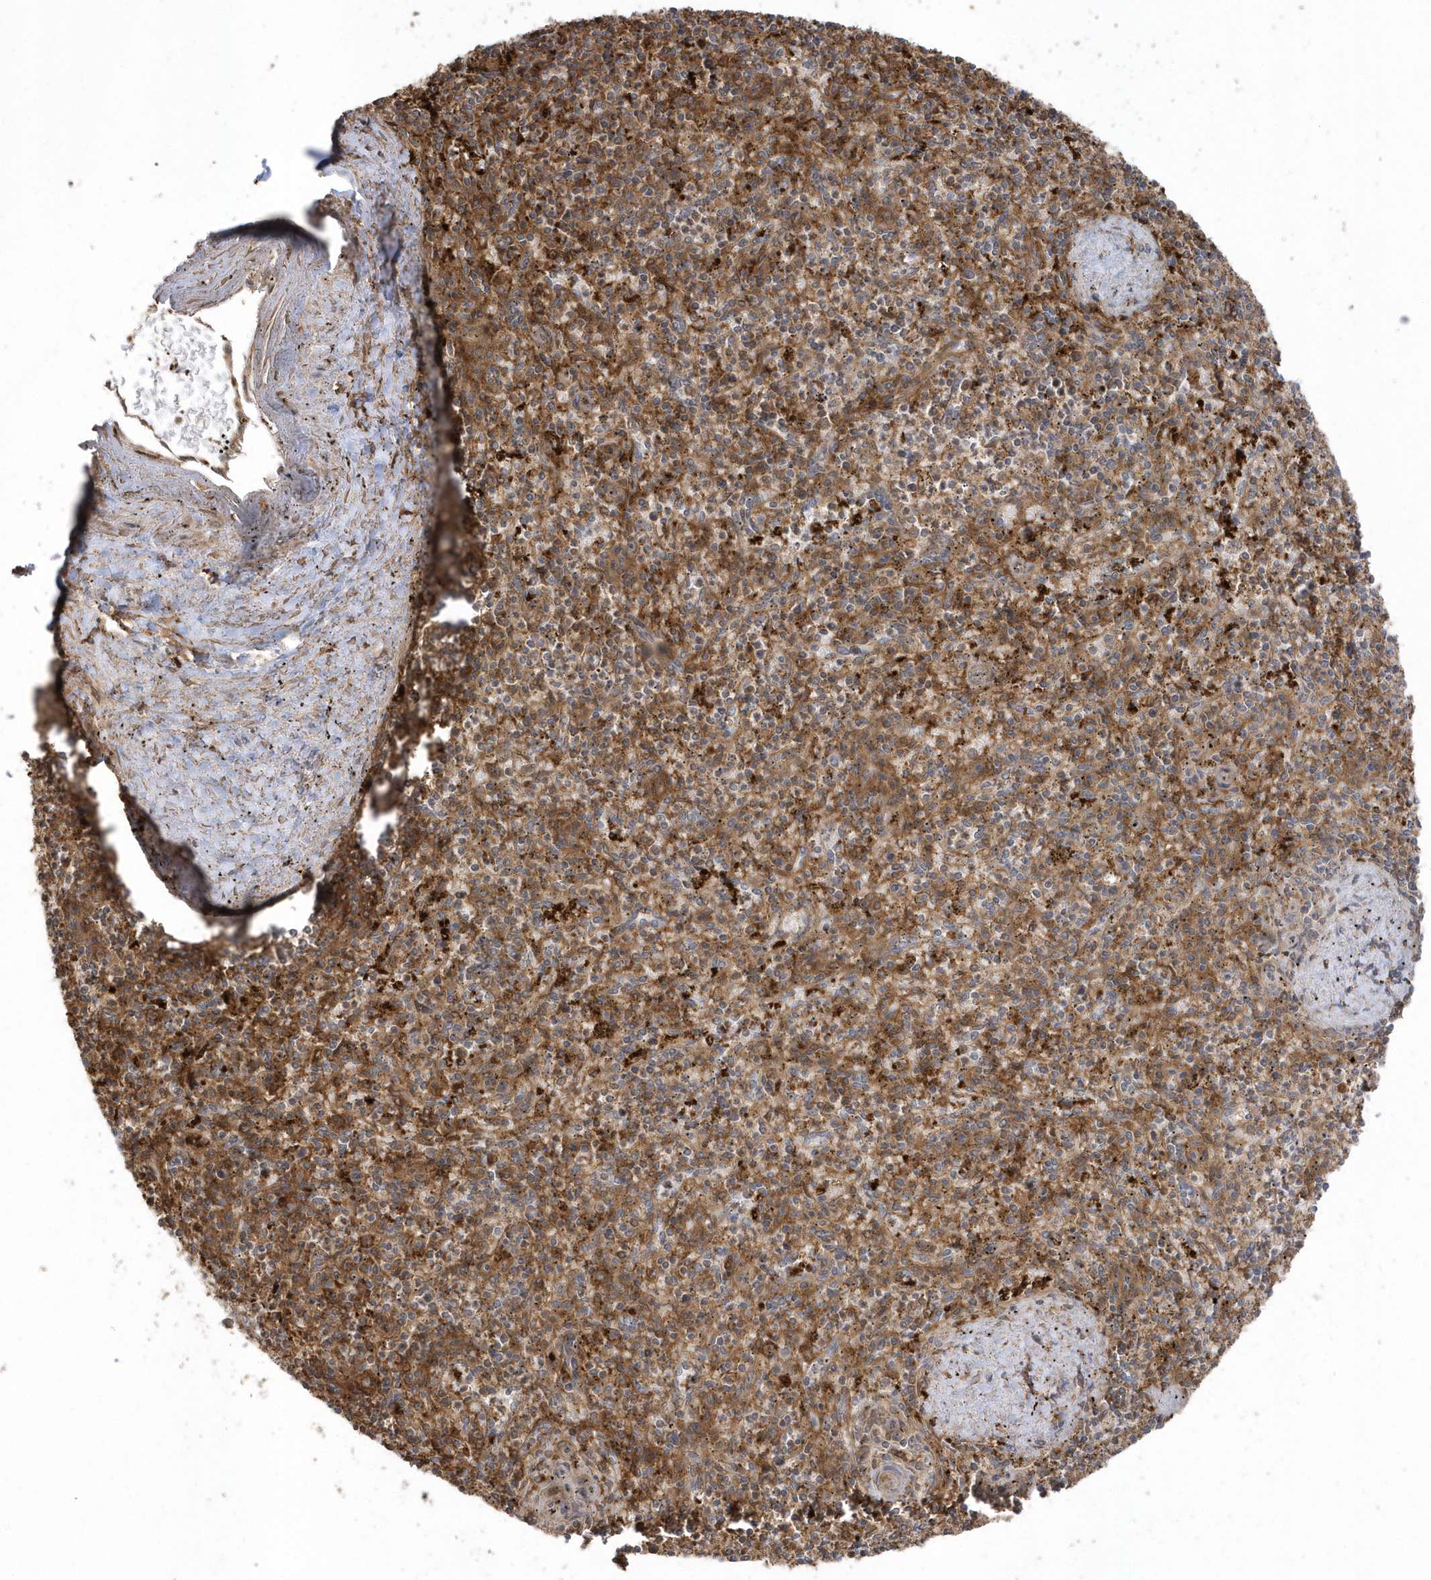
{"staining": {"intensity": "strong", "quantity": ">75%", "location": "cytoplasmic/membranous"}, "tissue": "spleen", "cell_type": "Cells in red pulp", "image_type": "normal", "snomed": [{"axis": "morphology", "description": "Normal tissue, NOS"}, {"axis": "topography", "description": "Spleen"}], "caption": "Immunohistochemistry (IHC) staining of unremarkable spleen, which demonstrates high levels of strong cytoplasmic/membranous expression in about >75% of cells in red pulp indicating strong cytoplasmic/membranous protein staining. The staining was performed using DAB (brown) for protein detection and nuclei were counterstained in hematoxylin (blue).", "gene": "HNMT", "patient": {"sex": "male", "age": 72}}